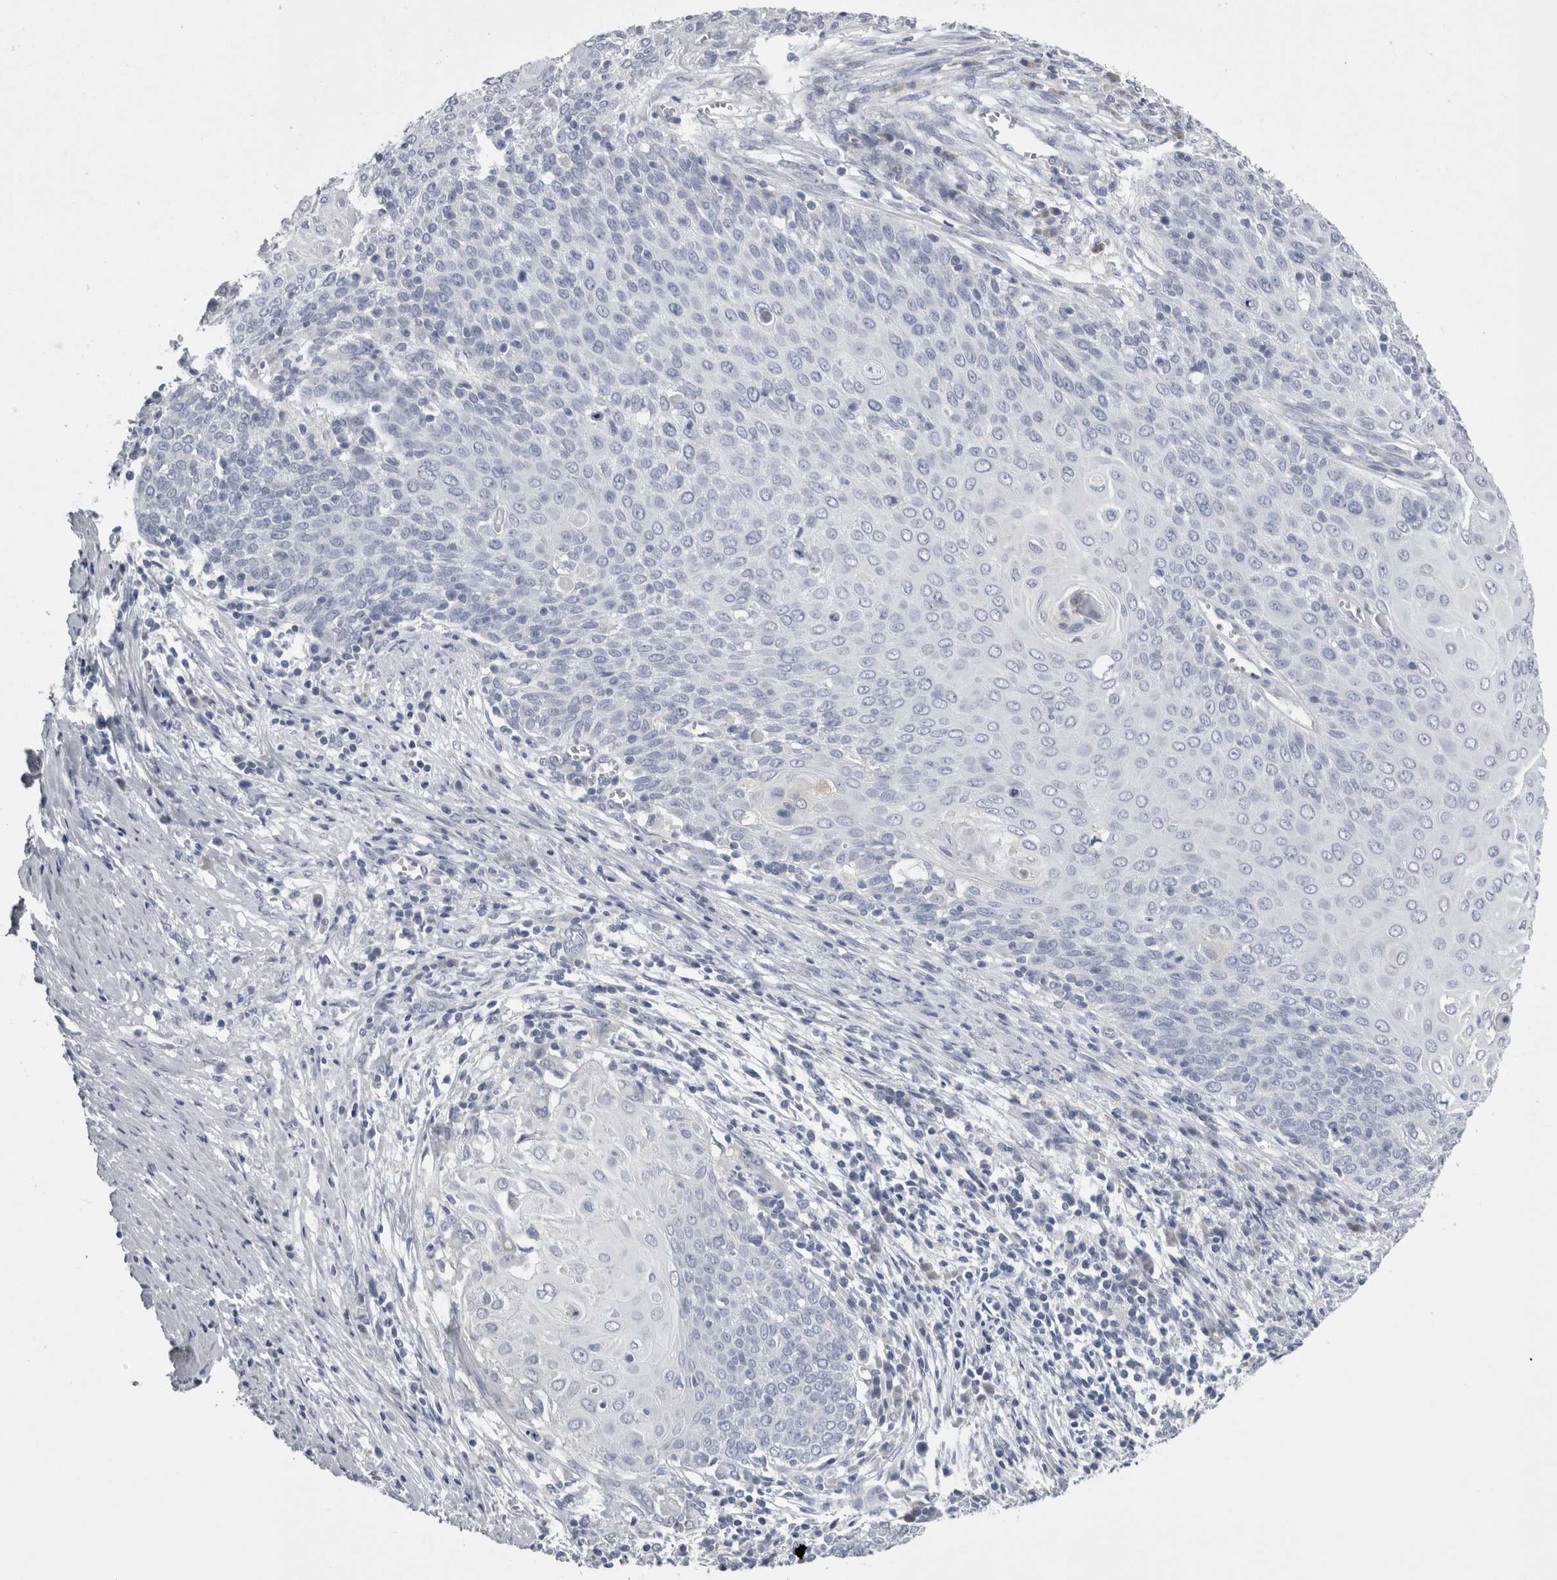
{"staining": {"intensity": "negative", "quantity": "none", "location": "none"}, "tissue": "cervical cancer", "cell_type": "Tumor cells", "image_type": "cancer", "snomed": [{"axis": "morphology", "description": "Squamous cell carcinoma, NOS"}, {"axis": "topography", "description": "Cervix"}], "caption": "Immunohistochemistry micrograph of human squamous cell carcinoma (cervical) stained for a protein (brown), which displays no staining in tumor cells.", "gene": "TCAP", "patient": {"sex": "female", "age": 39}}